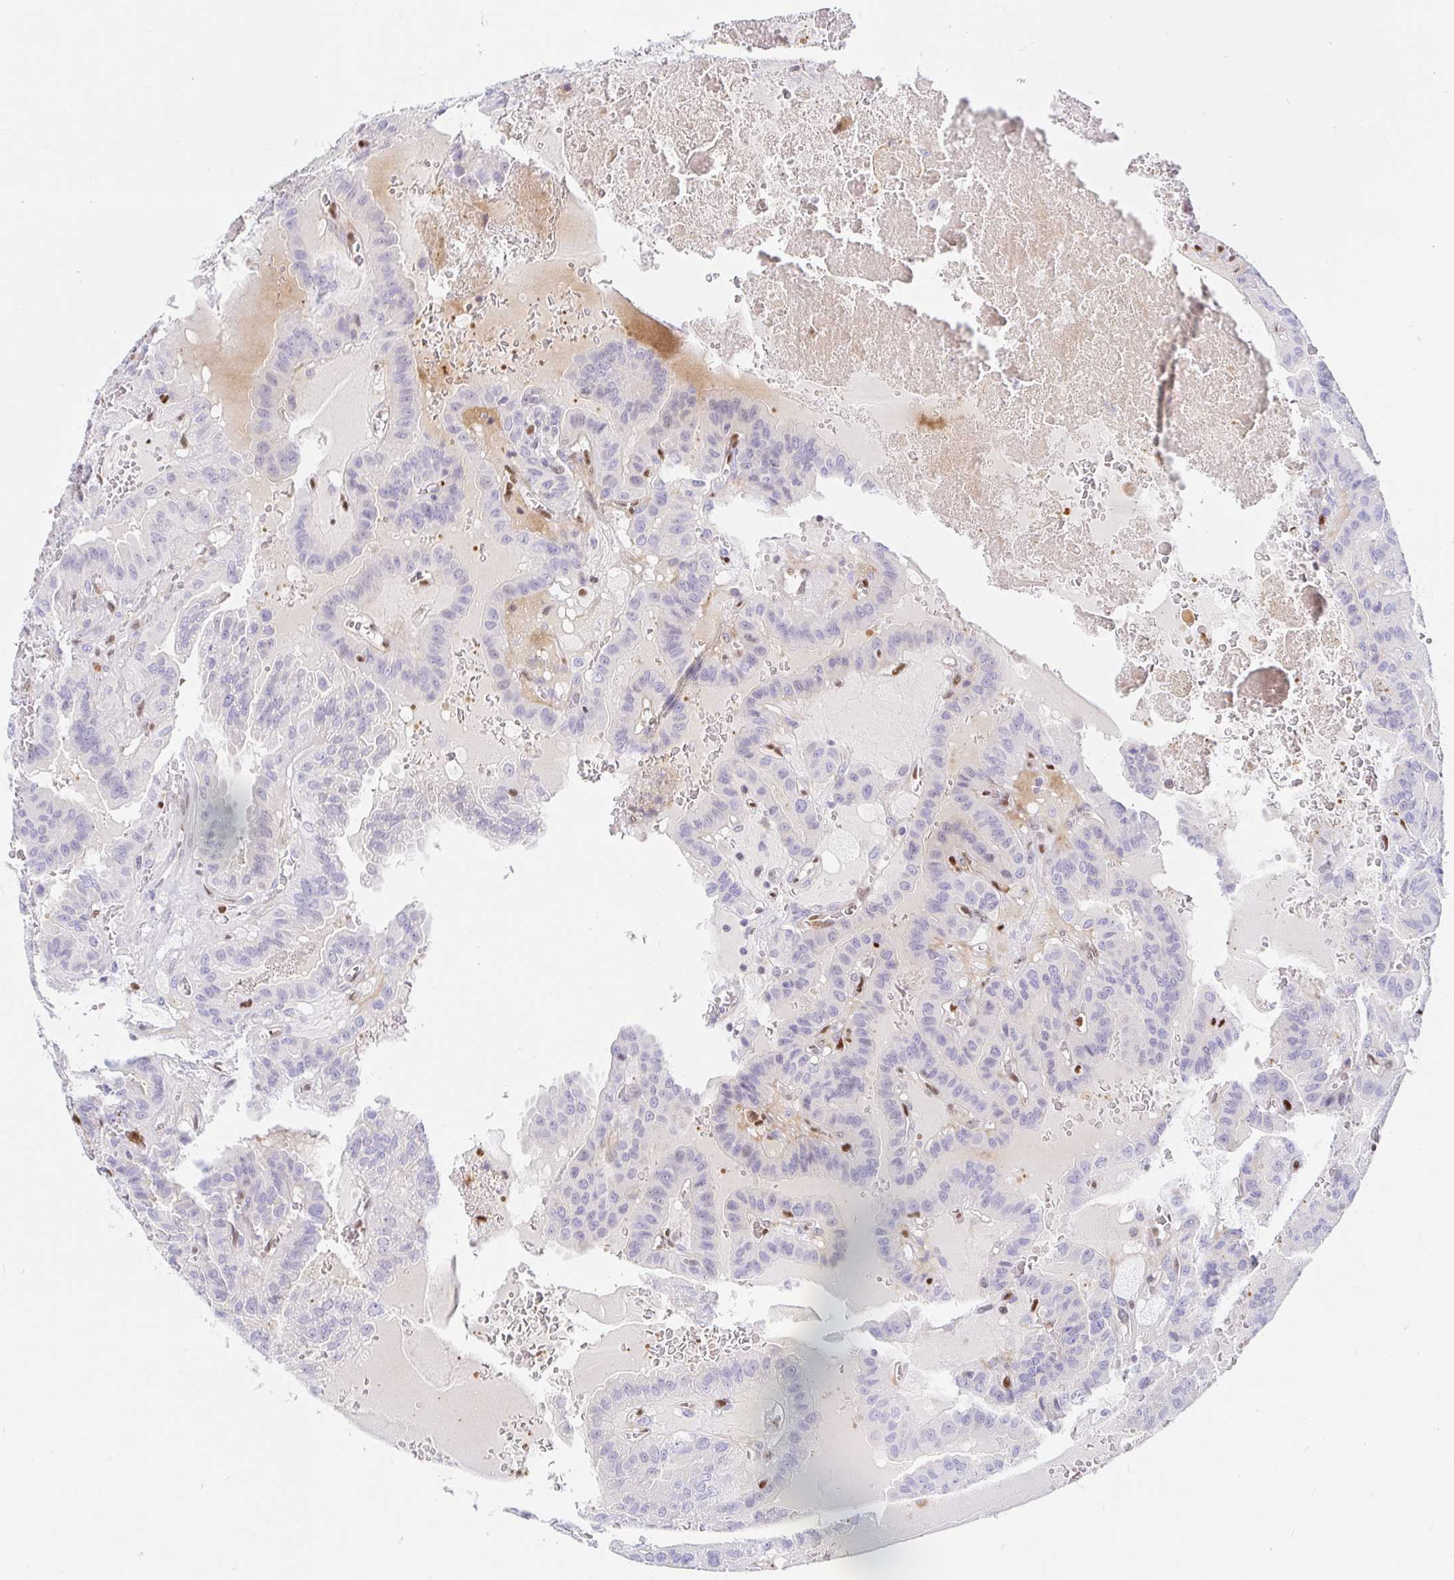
{"staining": {"intensity": "negative", "quantity": "none", "location": "none"}, "tissue": "thyroid cancer", "cell_type": "Tumor cells", "image_type": "cancer", "snomed": [{"axis": "morphology", "description": "Papillary adenocarcinoma, NOS"}, {"axis": "topography", "description": "Thyroid gland"}], "caption": "Immunohistochemistry (IHC) histopathology image of human thyroid cancer stained for a protein (brown), which shows no staining in tumor cells. The staining is performed using DAB (3,3'-diaminobenzidine) brown chromogen with nuclei counter-stained in using hematoxylin.", "gene": "HINFP", "patient": {"sex": "male", "age": 87}}